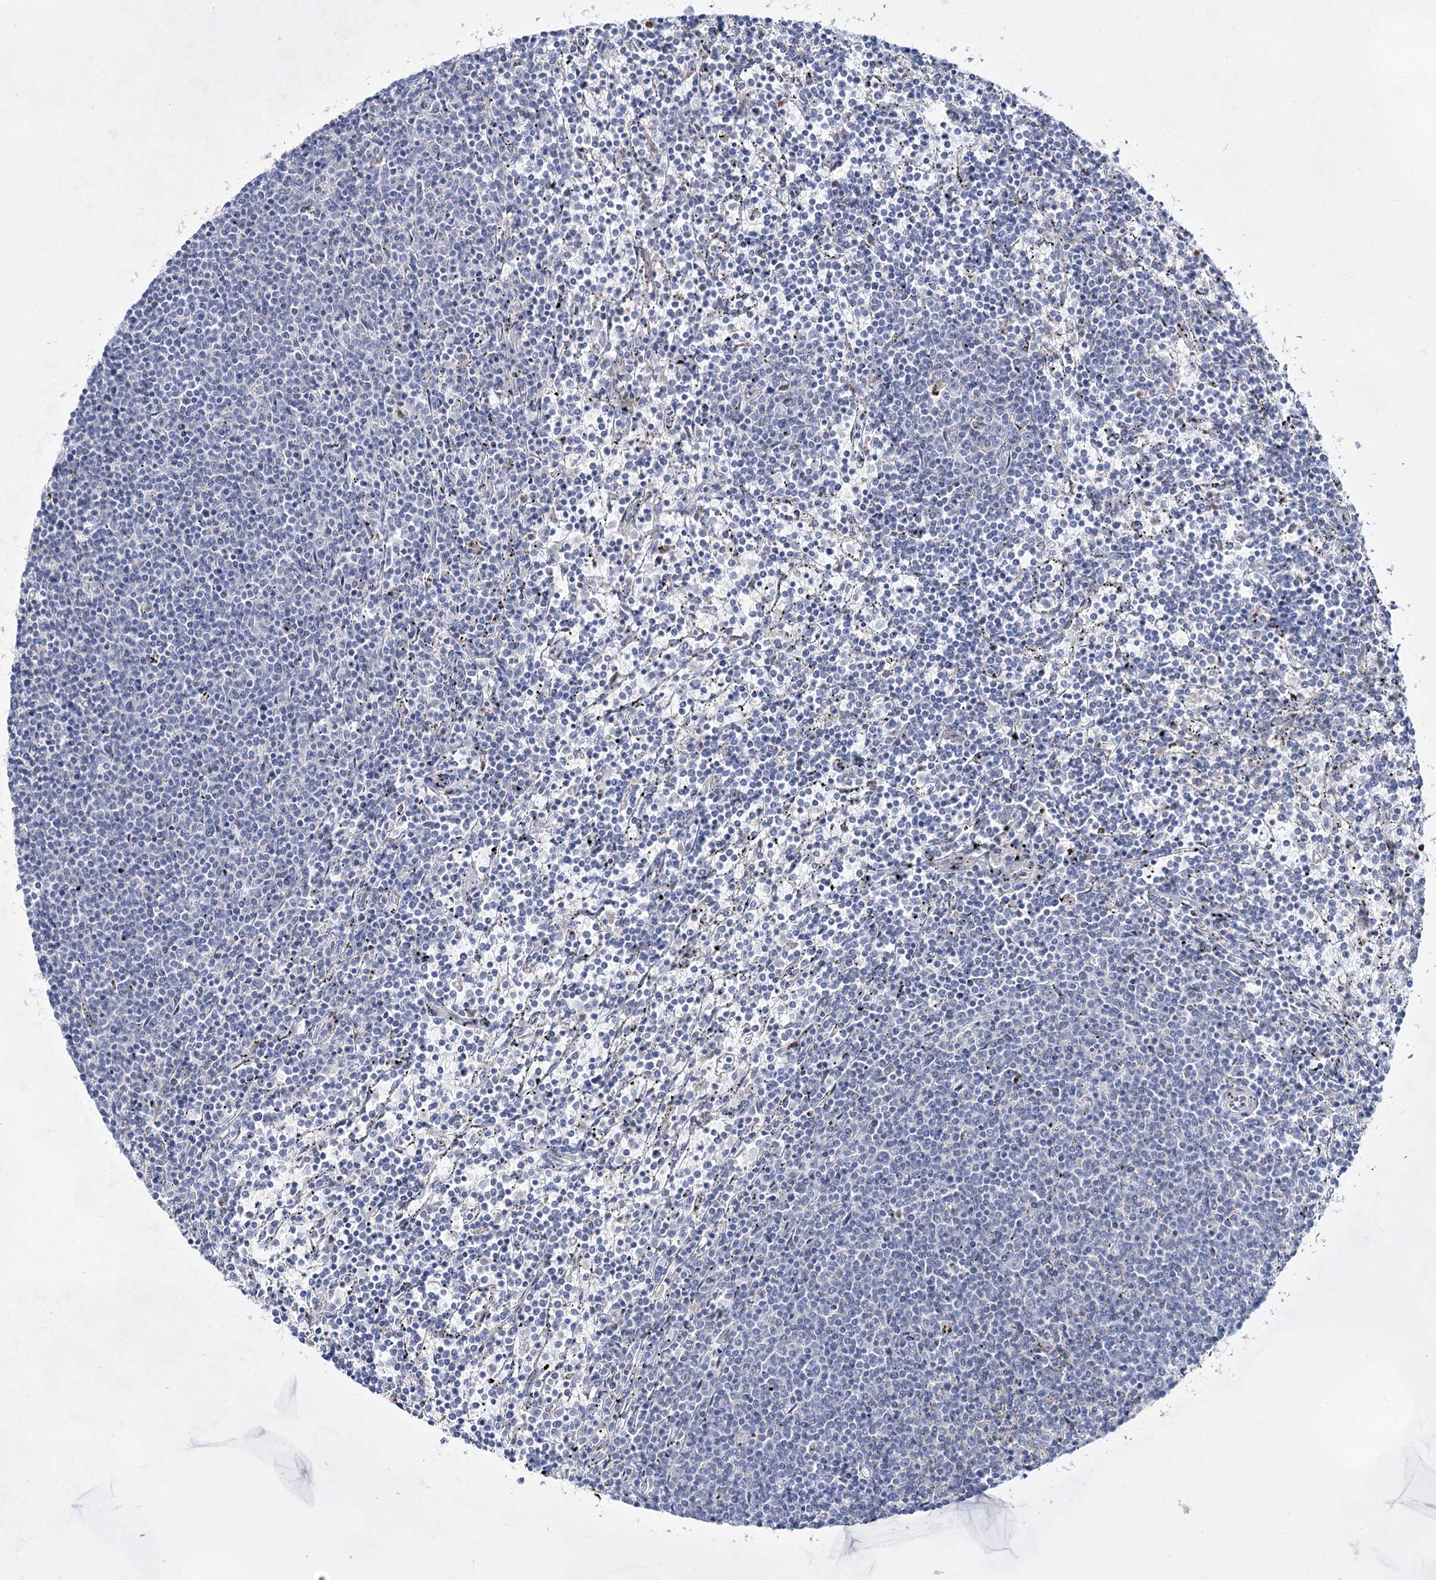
{"staining": {"intensity": "negative", "quantity": "none", "location": "none"}, "tissue": "lymphoma", "cell_type": "Tumor cells", "image_type": "cancer", "snomed": [{"axis": "morphology", "description": "Malignant lymphoma, non-Hodgkin's type, Low grade"}, {"axis": "topography", "description": "Spleen"}], "caption": "Immunohistochemistry micrograph of neoplastic tissue: human malignant lymphoma, non-Hodgkin's type (low-grade) stained with DAB (3,3'-diaminobenzidine) shows no significant protein expression in tumor cells. The staining was performed using DAB to visualize the protein expression in brown, while the nuclei were stained in blue with hematoxylin (Magnification: 20x).", "gene": "BPHL", "patient": {"sex": "female", "age": 50}}